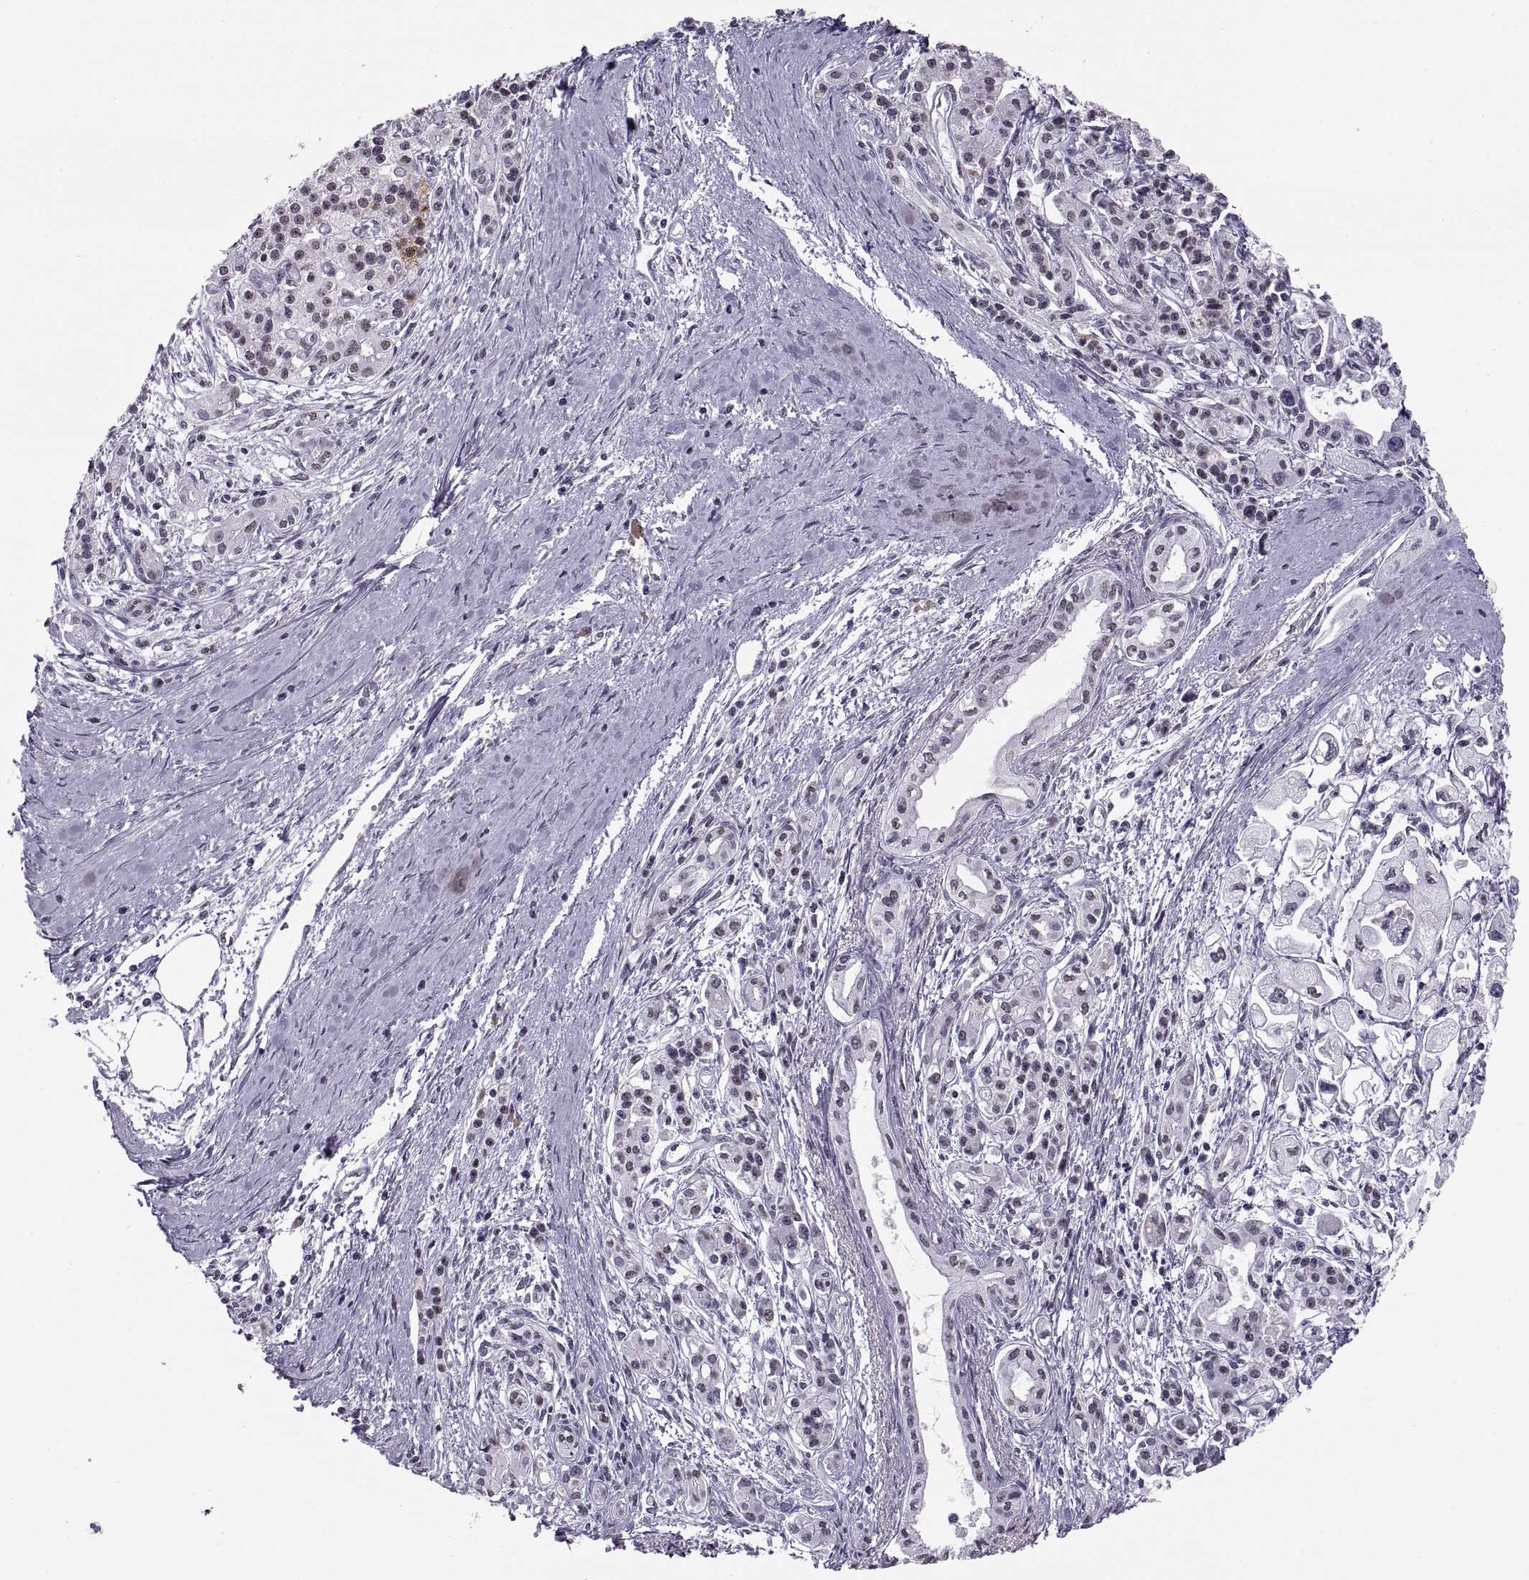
{"staining": {"intensity": "negative", "quantity": "none", "location": "none"}, "tissue": "pancreatic cancer", "cell_type": "Tumor cells", "image_type": "cancer", "snomed": [{"axis": "morphology", "description": "Adenocarcinoma, NOS"}, {"axis": "topography", "description": "Pancreas"}], "caption": "Immunohistochemistry of human pancreatic adenocarcinoma demonstrates no staining in tumor cells. The staining was performed using DAB to visualize the protein expression in brown, while the nuclei were stained in blue with hematoxylin (Magnification: 20x).", "gene": "CARTPT", "patient": {"sex": "male", "age": 70}}